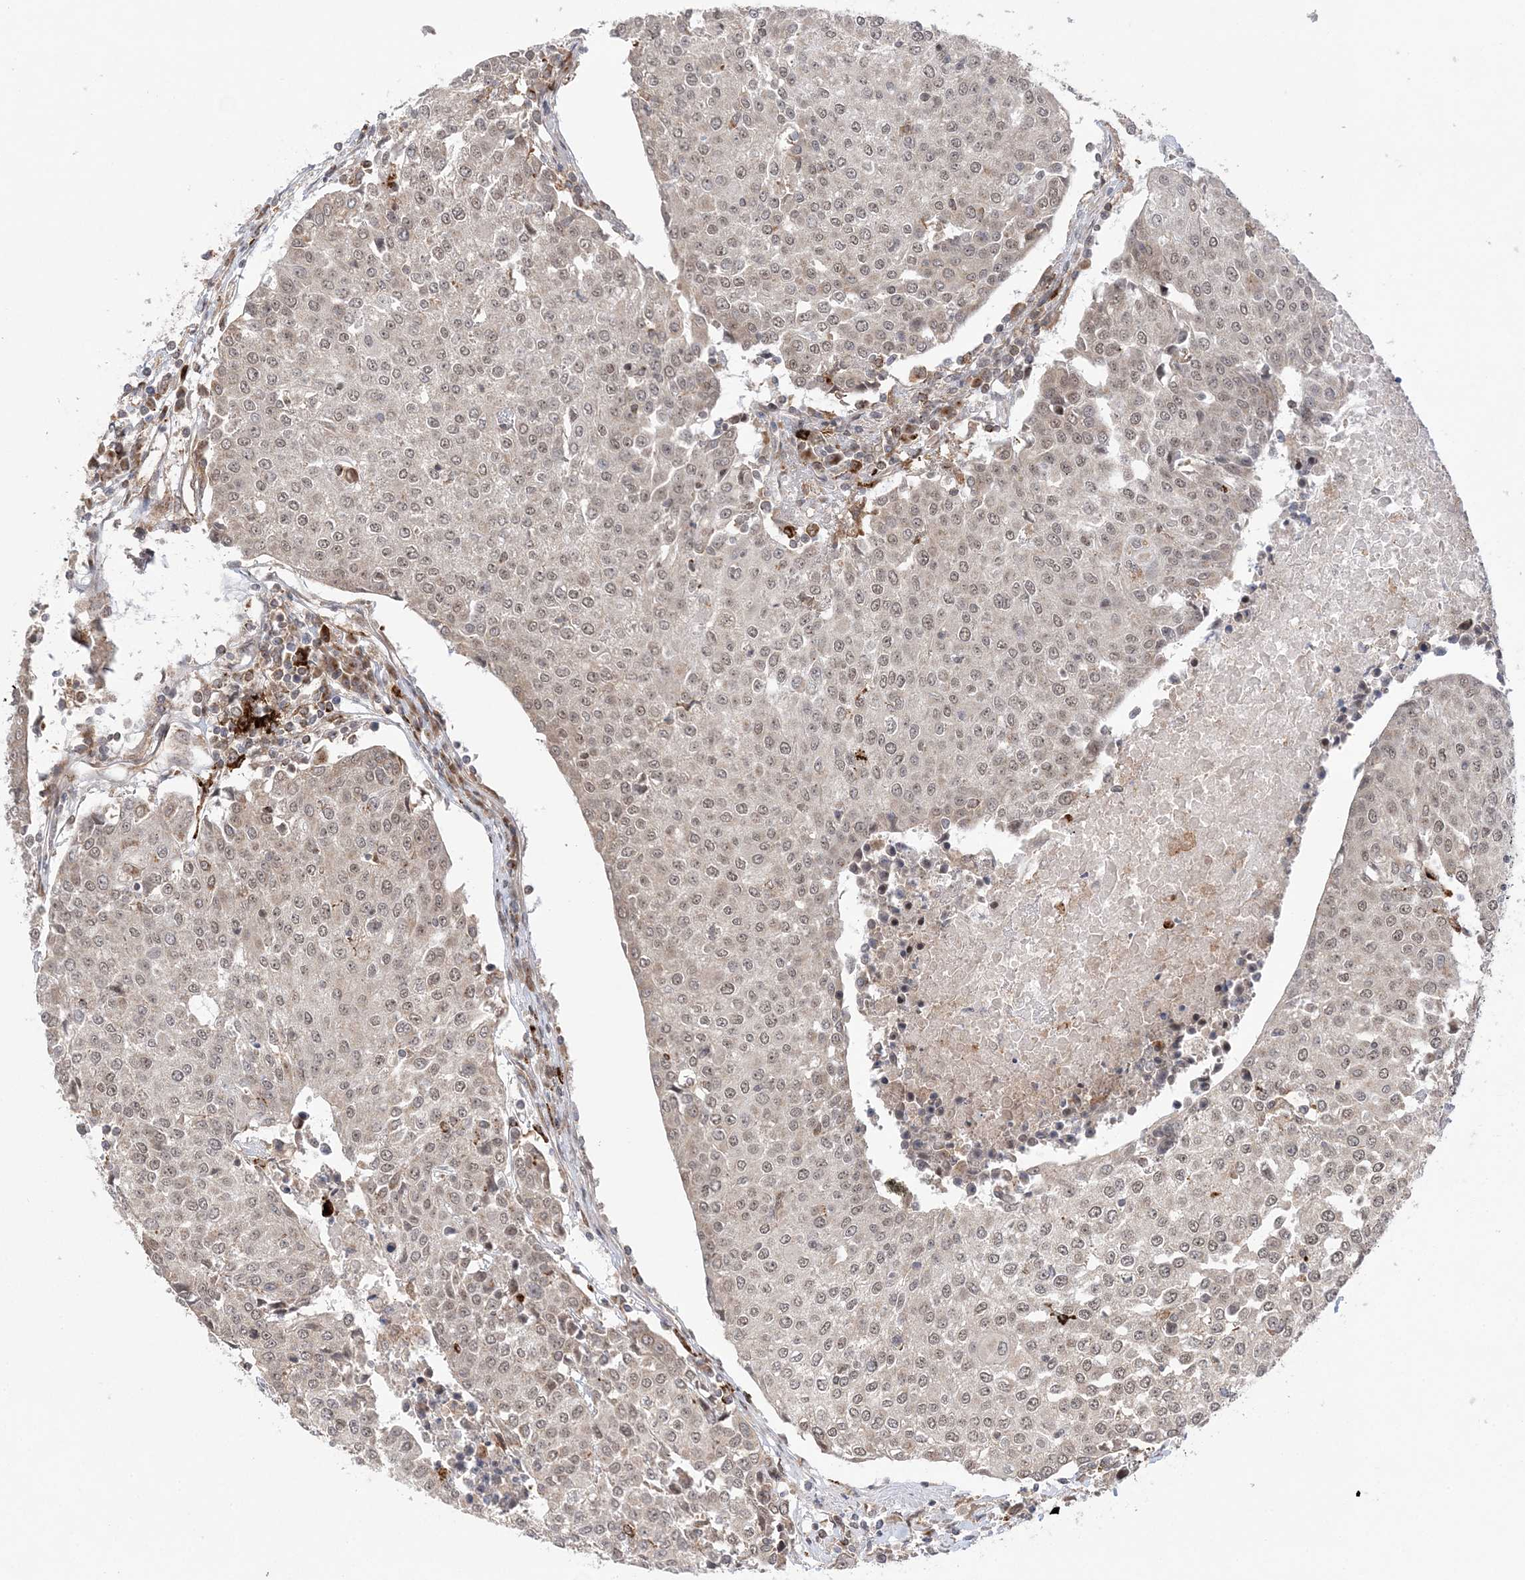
{"staining": {"intensity": "weak", "quantity": "25%-75%", "location": "nuclear"}, "tissue": "urothelial cancer", "cell_type": "Tumor cells", "image_type": "cancer", "snomed": [{"axis": "morphology", "description": "Urothelial carcinoma, High grade"}, {"axis": "topography", "description": "Urinary bladder"}], "caption": "Protein staining of urothelial cancer tissue displays weak nuclear staining in approximately 25%-75% of tumor cells.", "gene": "ANAPC15", "patient": {"sex": "female", "age": 85}}